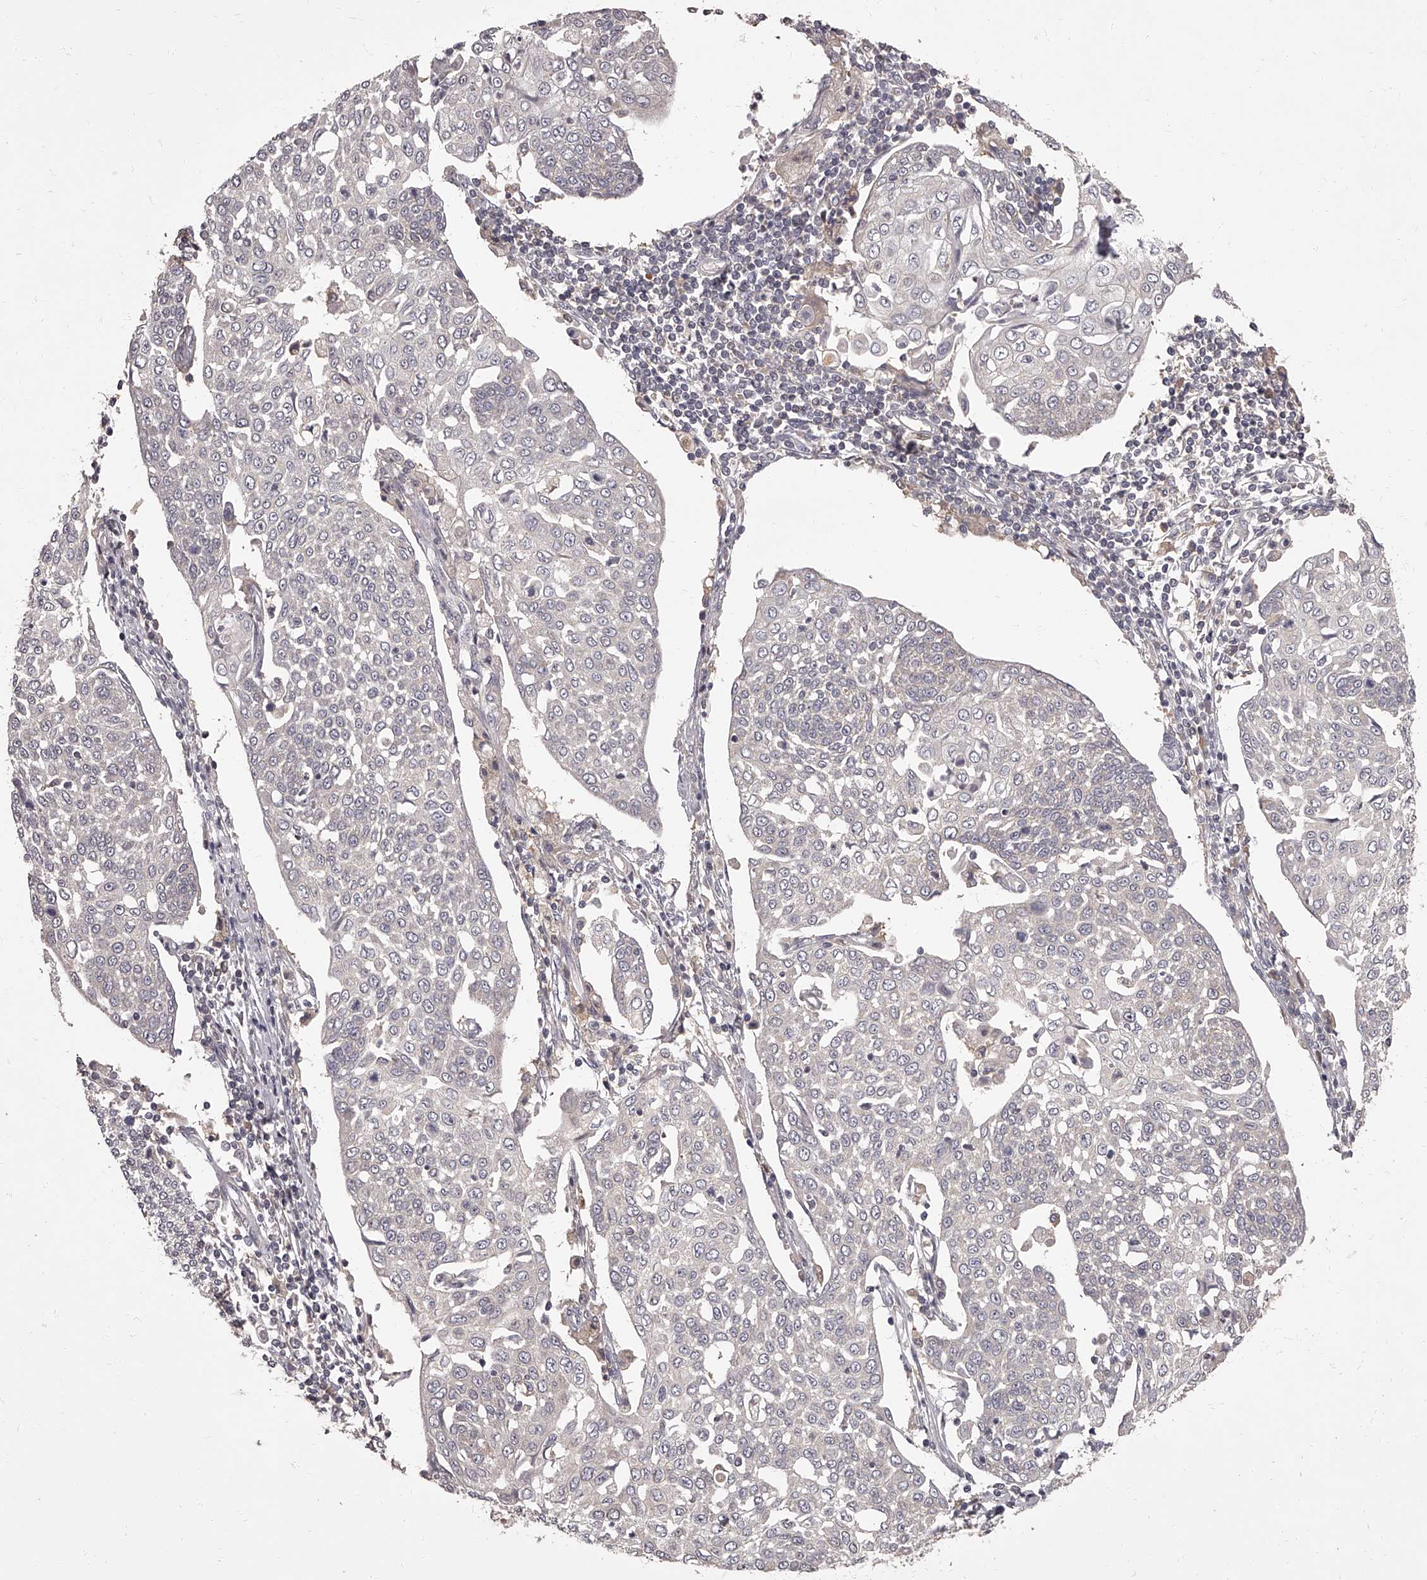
{"staining": {"intensity": "negative", "quantity": "none", "location": "none"}, "tissue": "cervical cancer", "cell_type": "Tumor cells", "image_type": "cancer", "snomed": [{"axis": "morphology", "description": "Squamous cell carcinoma, NOS"}, {"axis": "topography", "description": "Cervix"}], "caption": "Immunohistochemical staining of cervical cancer (squamous cell carcinoma) exhibits no significant staining in tumor cells.", "gene": "APEH", "patient": {"sex": "female", "age": 34}}